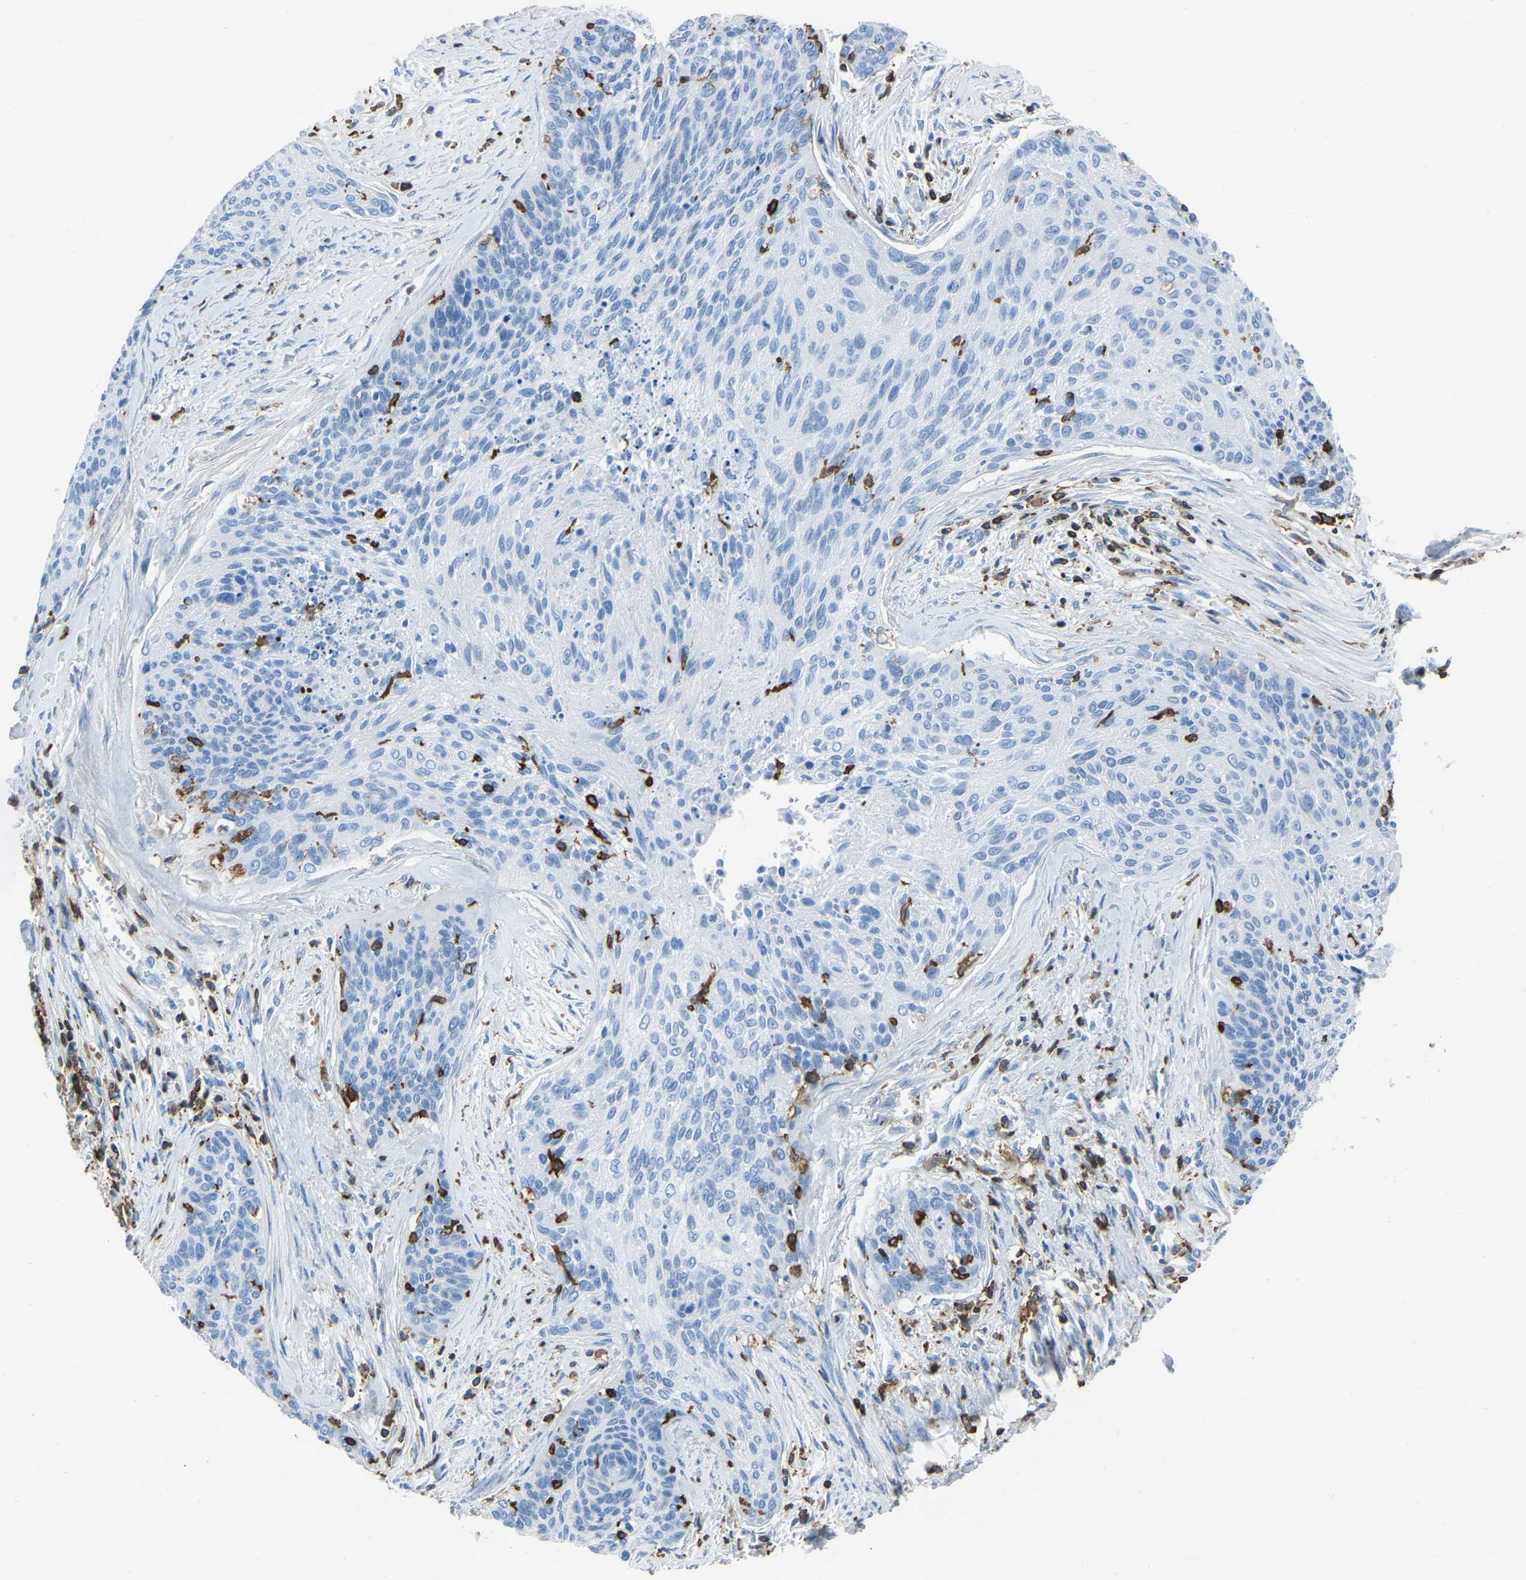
{"staining": {"intensity": "negative", "quantity": "none", "location": "none"}, "tissue": "cervical cancer", "cell_type": "Tumor cells", "image_type": "cancer", "snomed": [{"axis": "morphology", "description": "Squamous cell carcinoma, NOS"}, {"axis": "topography", "description": "Cervix"}], "caption": "Tumor cells are negative for protein expression in human cervical squamous cell carcinoma.", "gene": "LSP1", "patient": {"sex": "female", "age": 55}}